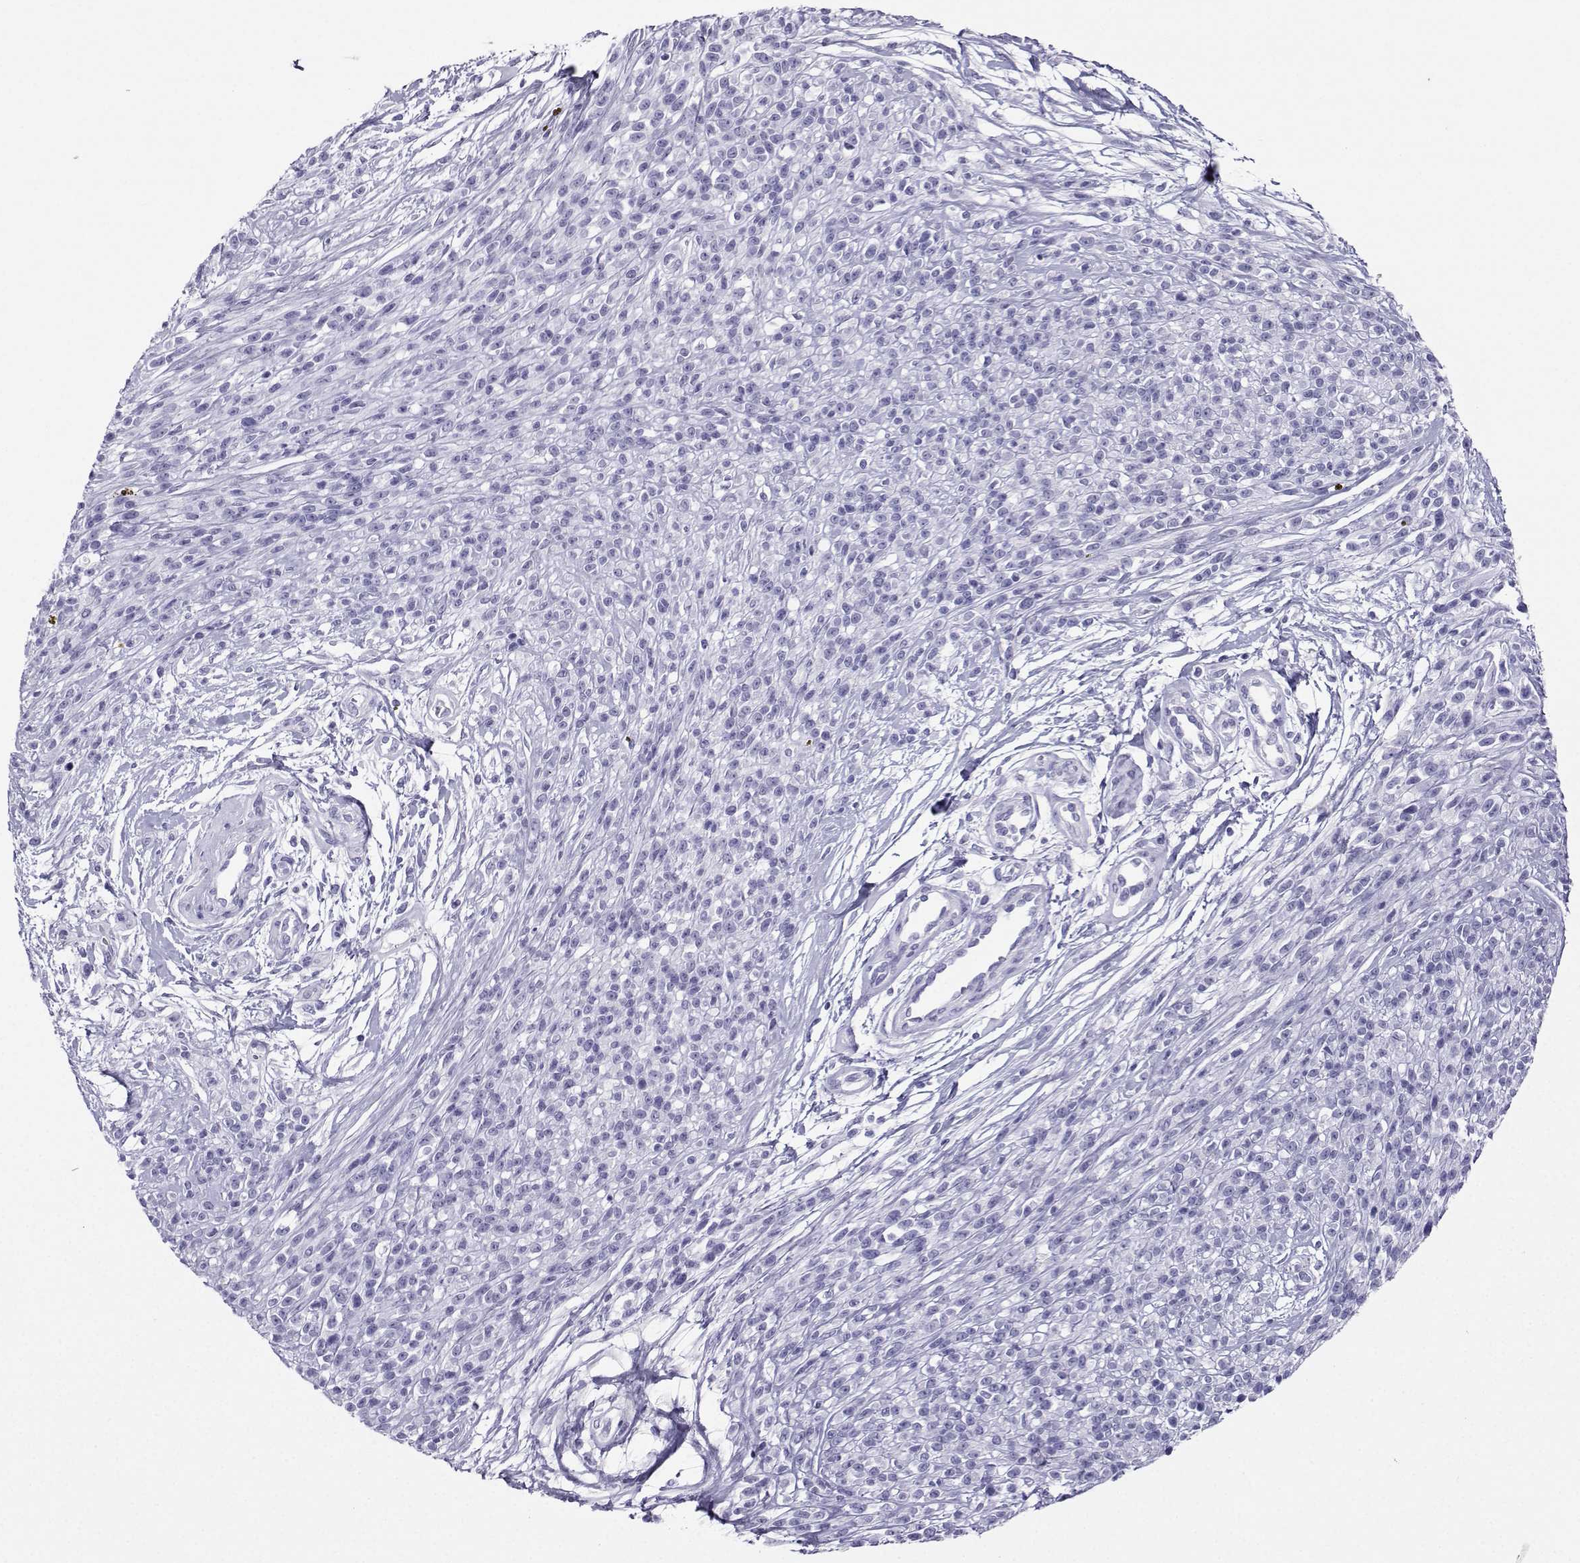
{"staining": {"intensity": "negative", "quantity": "none", "location": "none"}, "tissue": "melanoma", "cell_type": "Tumor cells", "image_type": "cancer", "snomed": [{"axis": "morphology", "description": "Malignant melanoma, NOS"}, {"axis": "topography", "description": "Skin"}, {"axis": "topography", "description": "Skin of trunk"}], "caption": "Immunohistochemistry (IHC) micrograph of neoplastic tissue: human malignant melanoma stained with DAB shows no significant protein staining in tumor cells.", "gene": "CD109", "patient": {"sex": "male", "age": 74}}